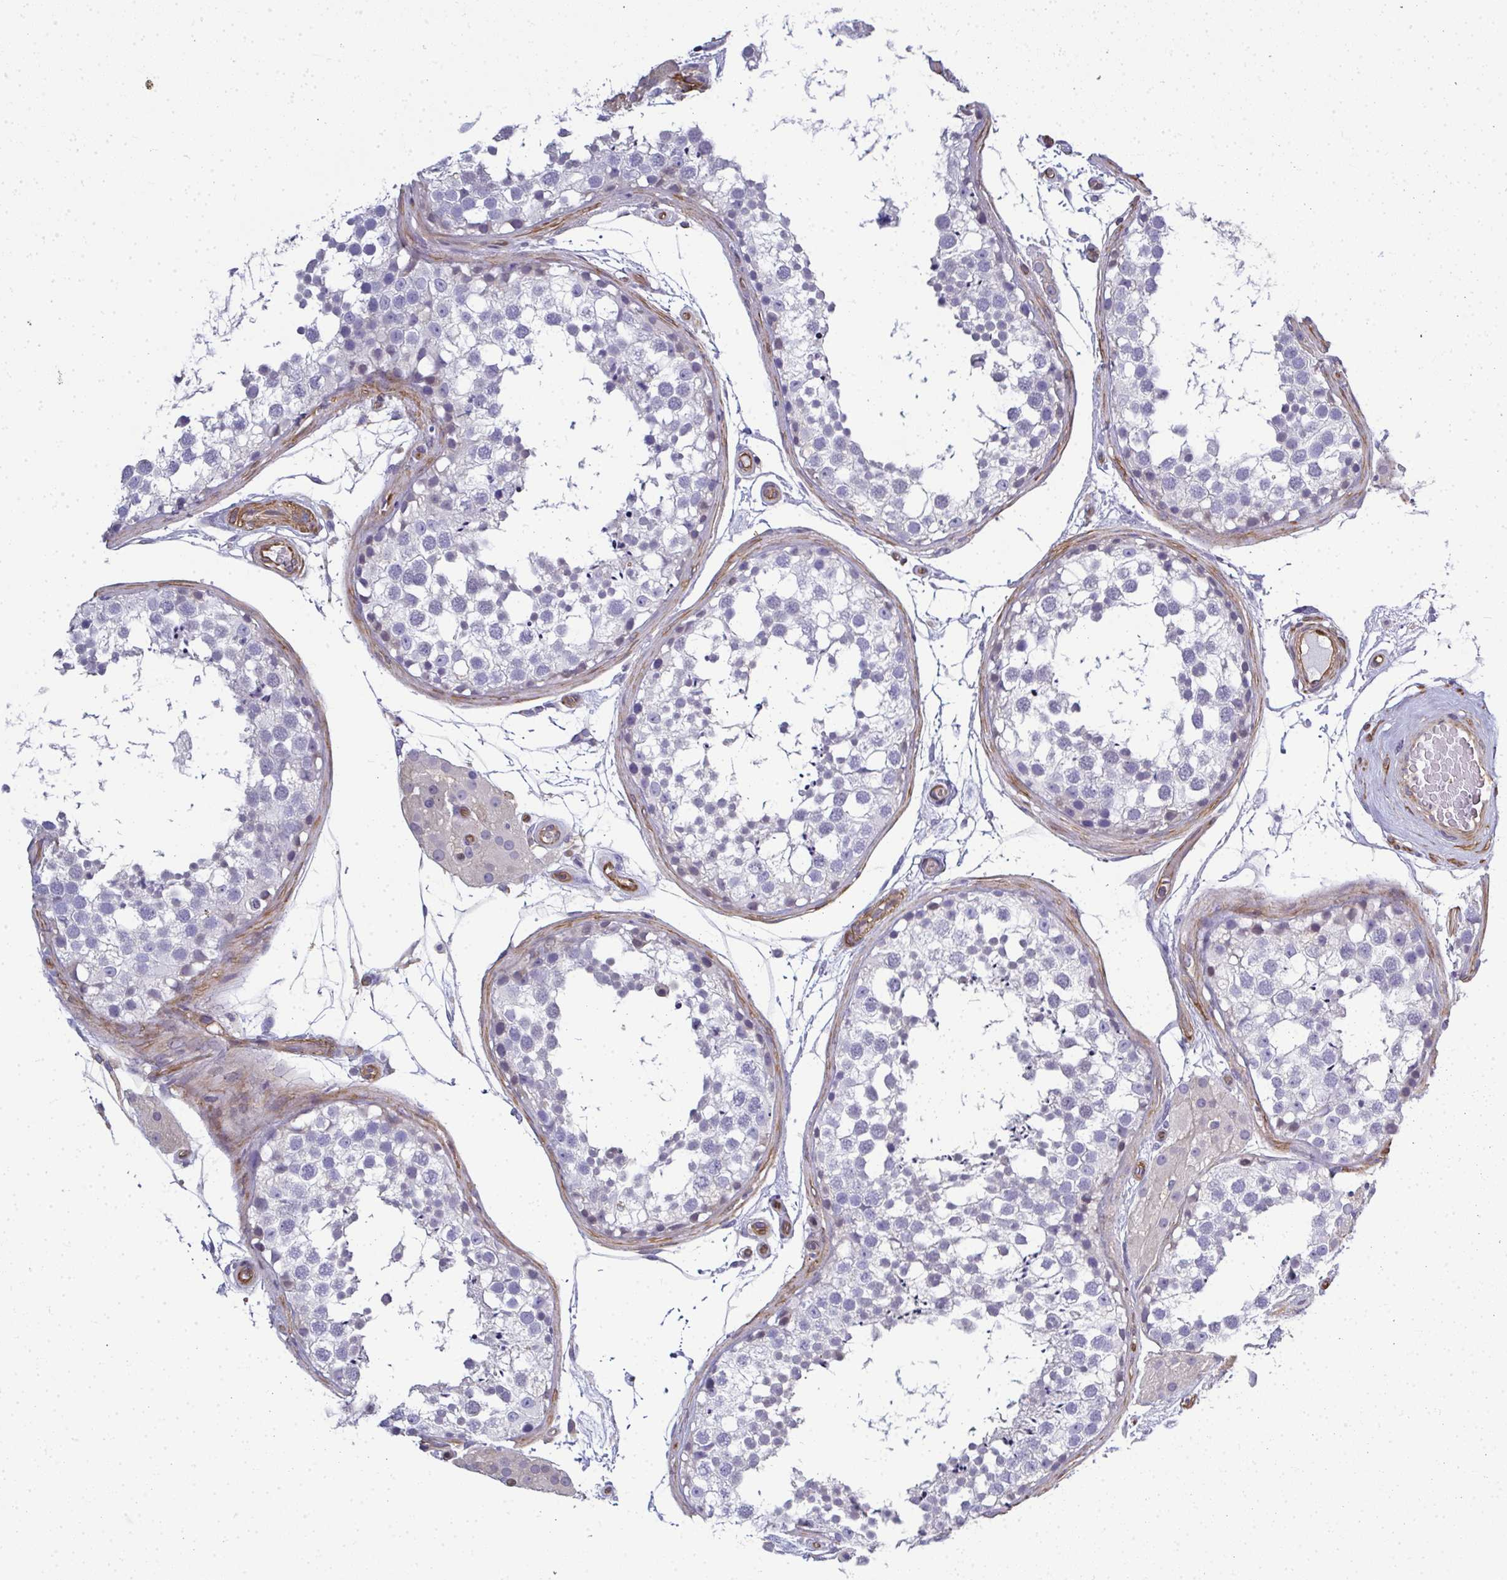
{"staining": {"intensity": "negative", "quantity": "none", "location": "none"}, "tissue": "testis", "cell_type": "Cells in seminiferous ducts", "image_type": "normal", "snomed": [{"axis": "morphology", "description": "Normal tissue, NOS"}, {"axis": "morphology", "description": "Seminoma, NOS"}, {"axis": "topography", "description": "Testis"}], "caption": "This is an immunohistochemistry (IHC) histopathology image of normal human testis. There is no expression in cells in seminiferous ducts.", "gene": "MYL1", "patient": {"sex": "male", "age": 65}}